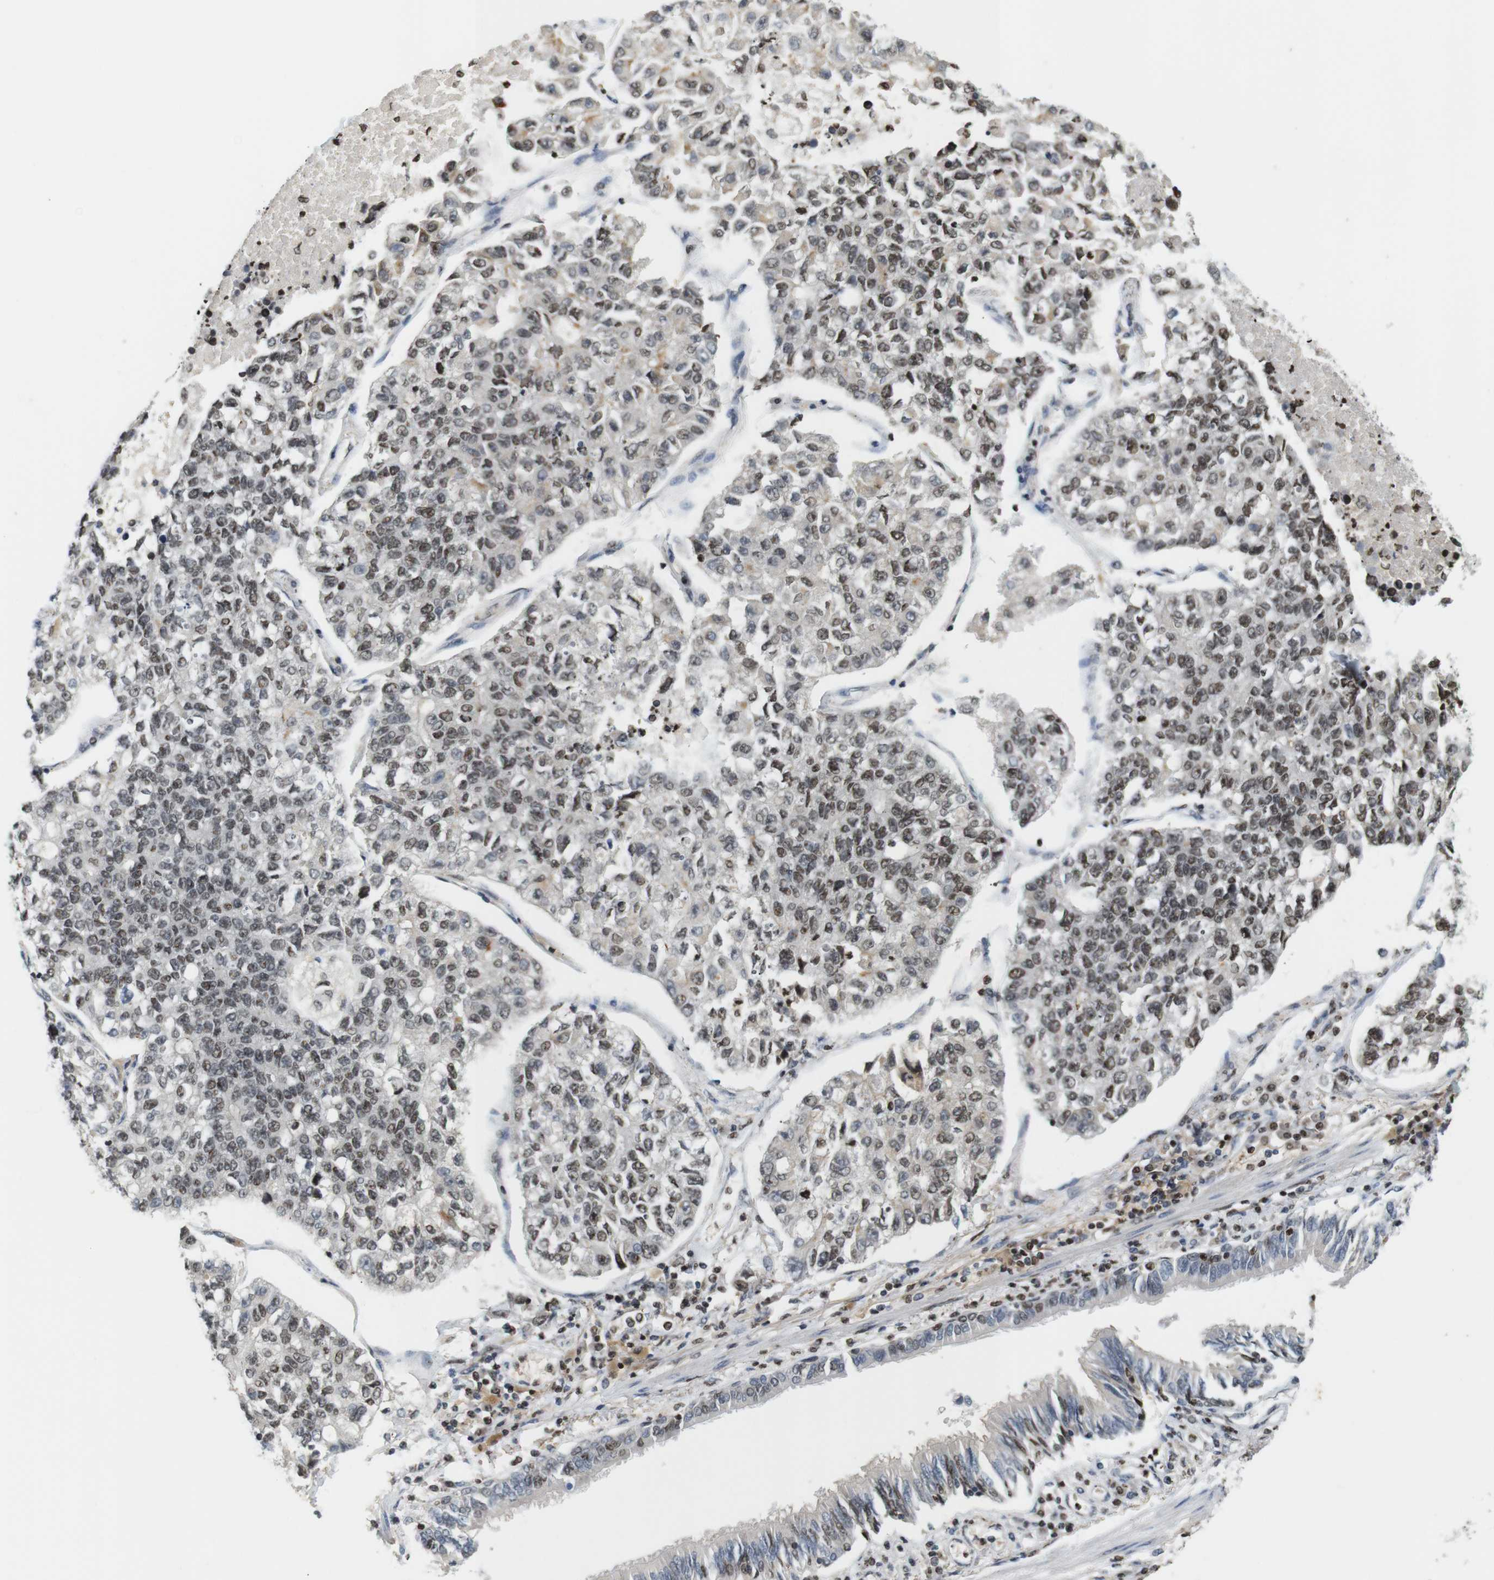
{"staining": {"intensity": "moderate", "quantity": "25%-75%", "location": "nuclear"}, "tissue": "lung cancer", "cell_type": "Tumor cells", "image_type": "cancer", "snomed": [{"axis": "morphology", "description": "Adenocarcinoma, NOS"}, {"axis": "topography", "description": "Lung"}], "caption": "There is medium levels of moderate nuclear positivity in tumor cells of lung cancer (adenocarcinoma), as demonstrated by immunohistochemical staining (brown color).", "gene": "MBD1", "patient": {"sex": "male", "age": 49}}